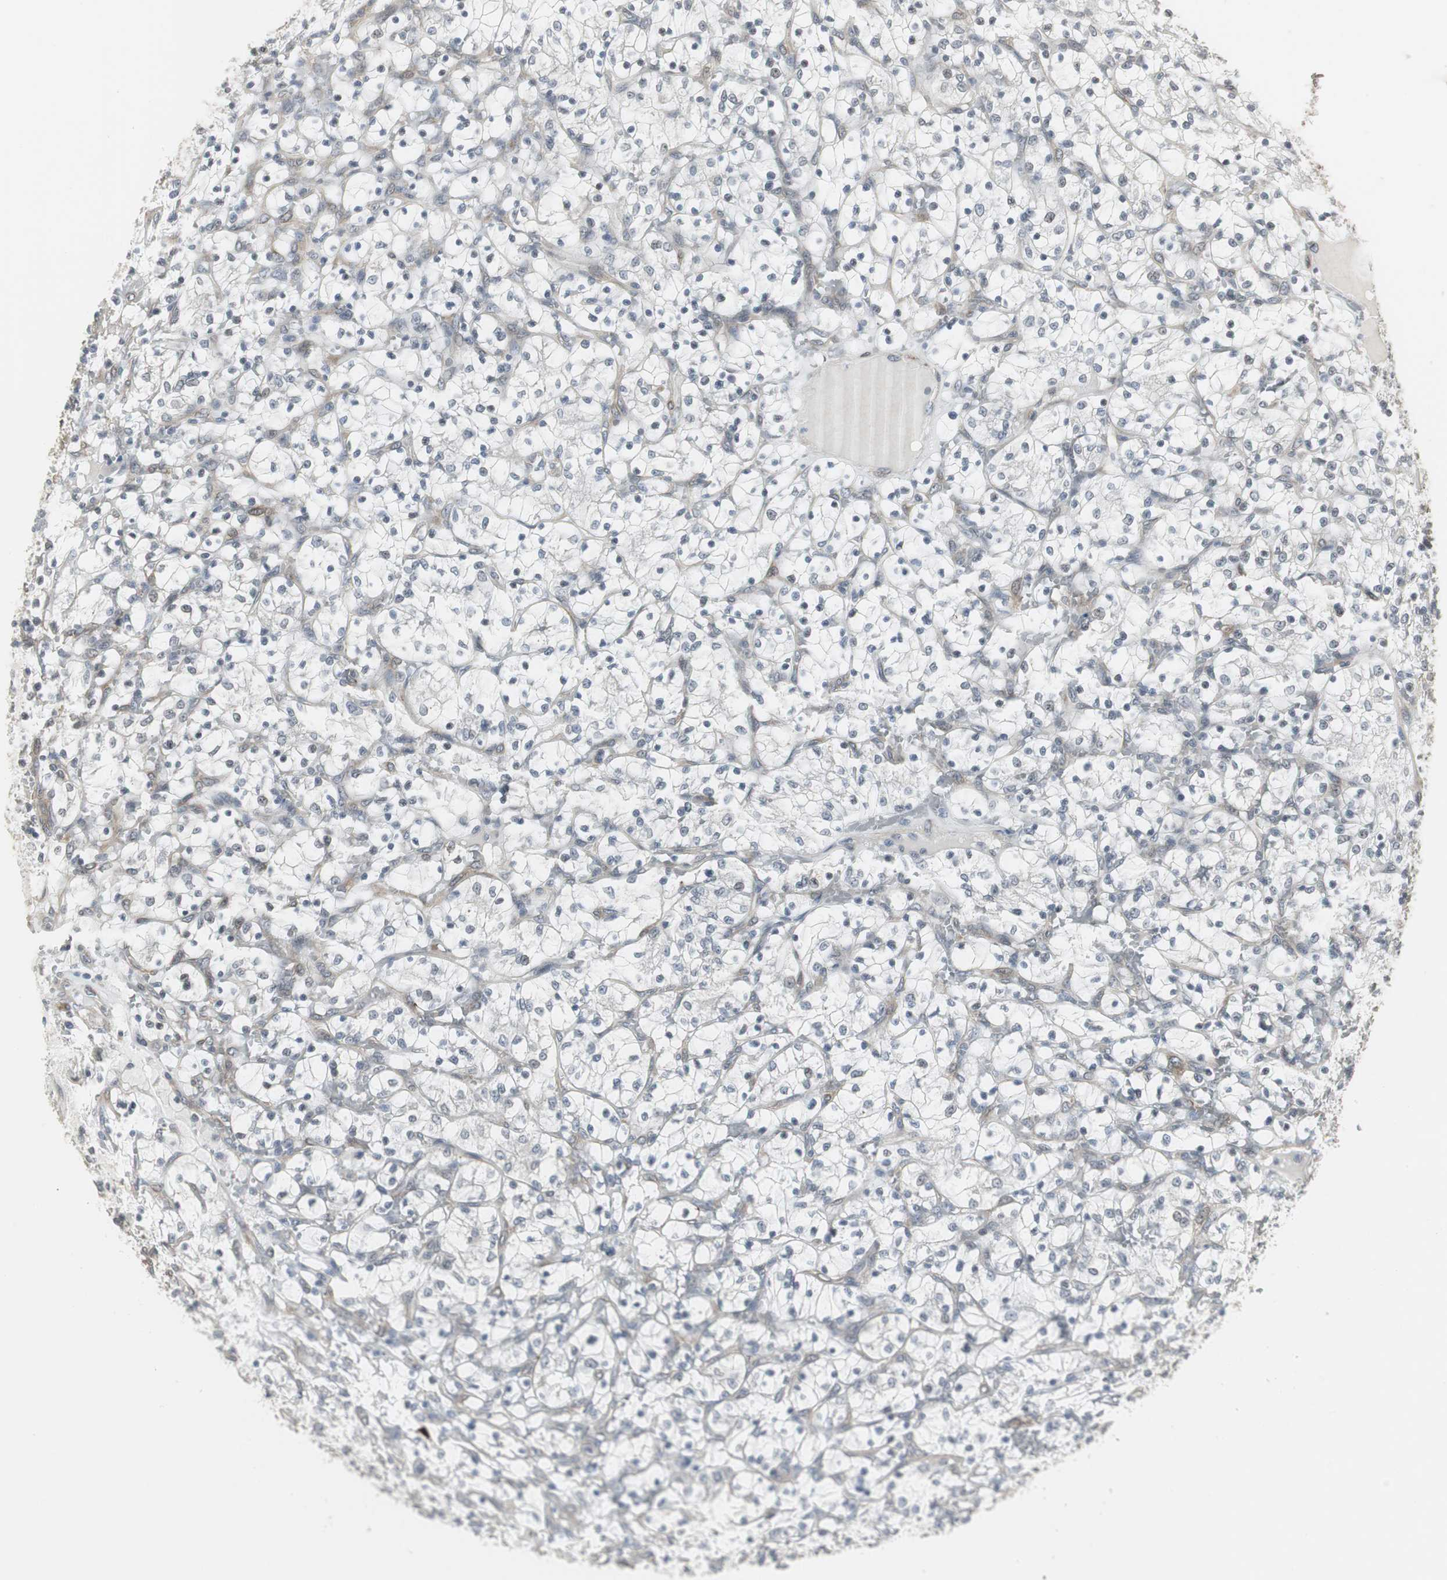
{"staining": {"intensity": "weak", "quantity": "<25%", "location": "cytoplasmic/membranous"}, "tissue": "renal cancer", "cell_type": "Tumor cells", "image_type": "cancer", "snomed": [{"axis": "morphology", "description": "Adenocarcinoma, NOS"}, {"axis": "topography", "description": "Kidney"}], "caption": "Renal cancer stained for a protein using IHC shows no expression tumor cells.", "gene": "SCYL3", "patient": {"sex": "female", "age": 69}}